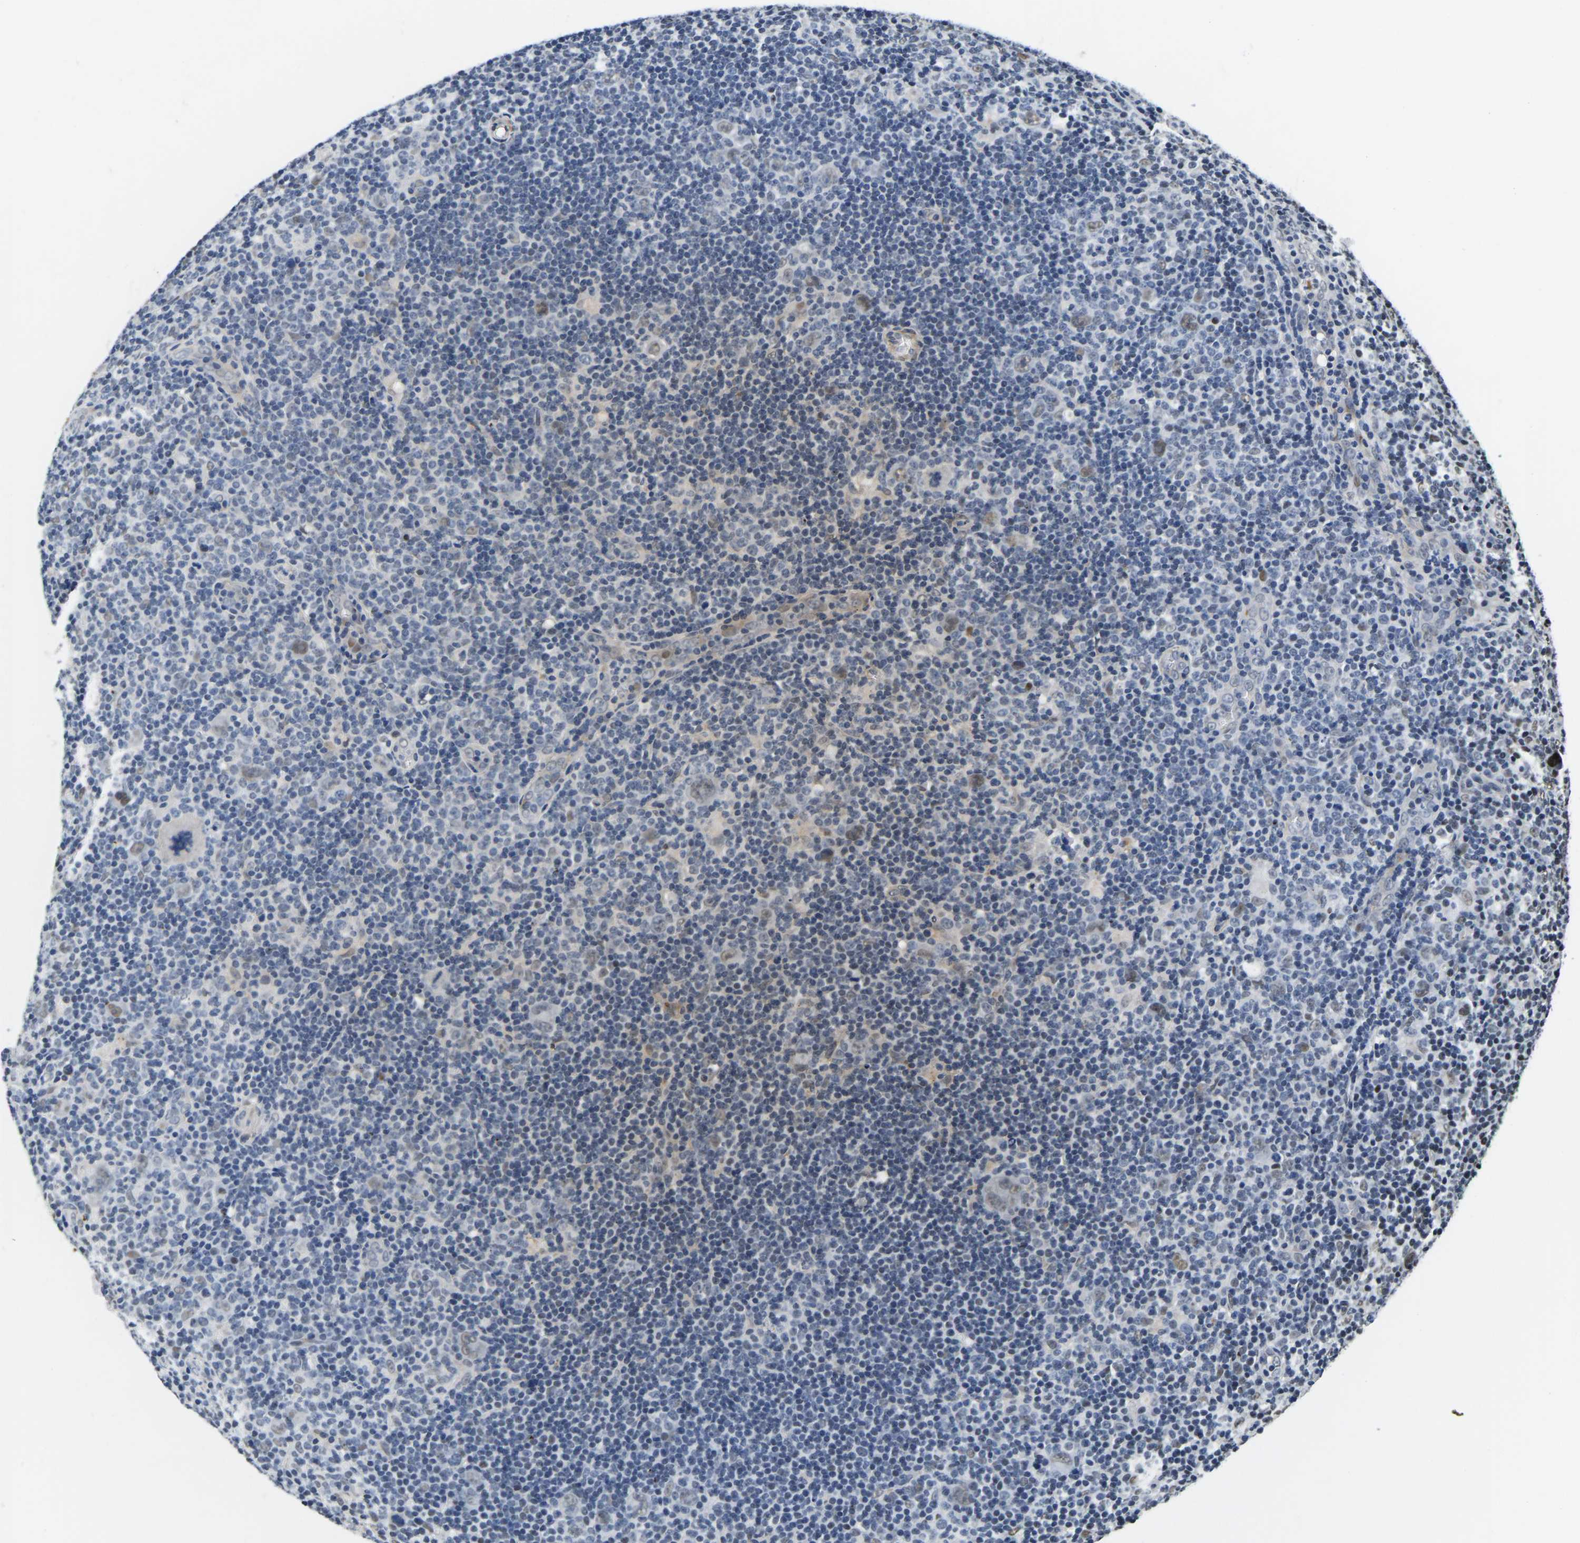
{"staining": {"intensity": "weak", "quantity": "25%-75%", "location": "nuclear"}, "tissue": "lymphoma", "cell_type": "Tumor cells", "image_type": "cancer", "snomed": [{"axis": "morphology", "description": "Hodgkin's disease, NOS"}, {"axis": "topography", "description": "Lymph node"}], "caption": "The histopathology image displays immunohistochemical staining of lymphoma. There is weak nuclear staining is appreciated in approximately 25%-75% of tumor cells.", "gene": "UBA1", "patient": {"sex": "female", "age": 57}}